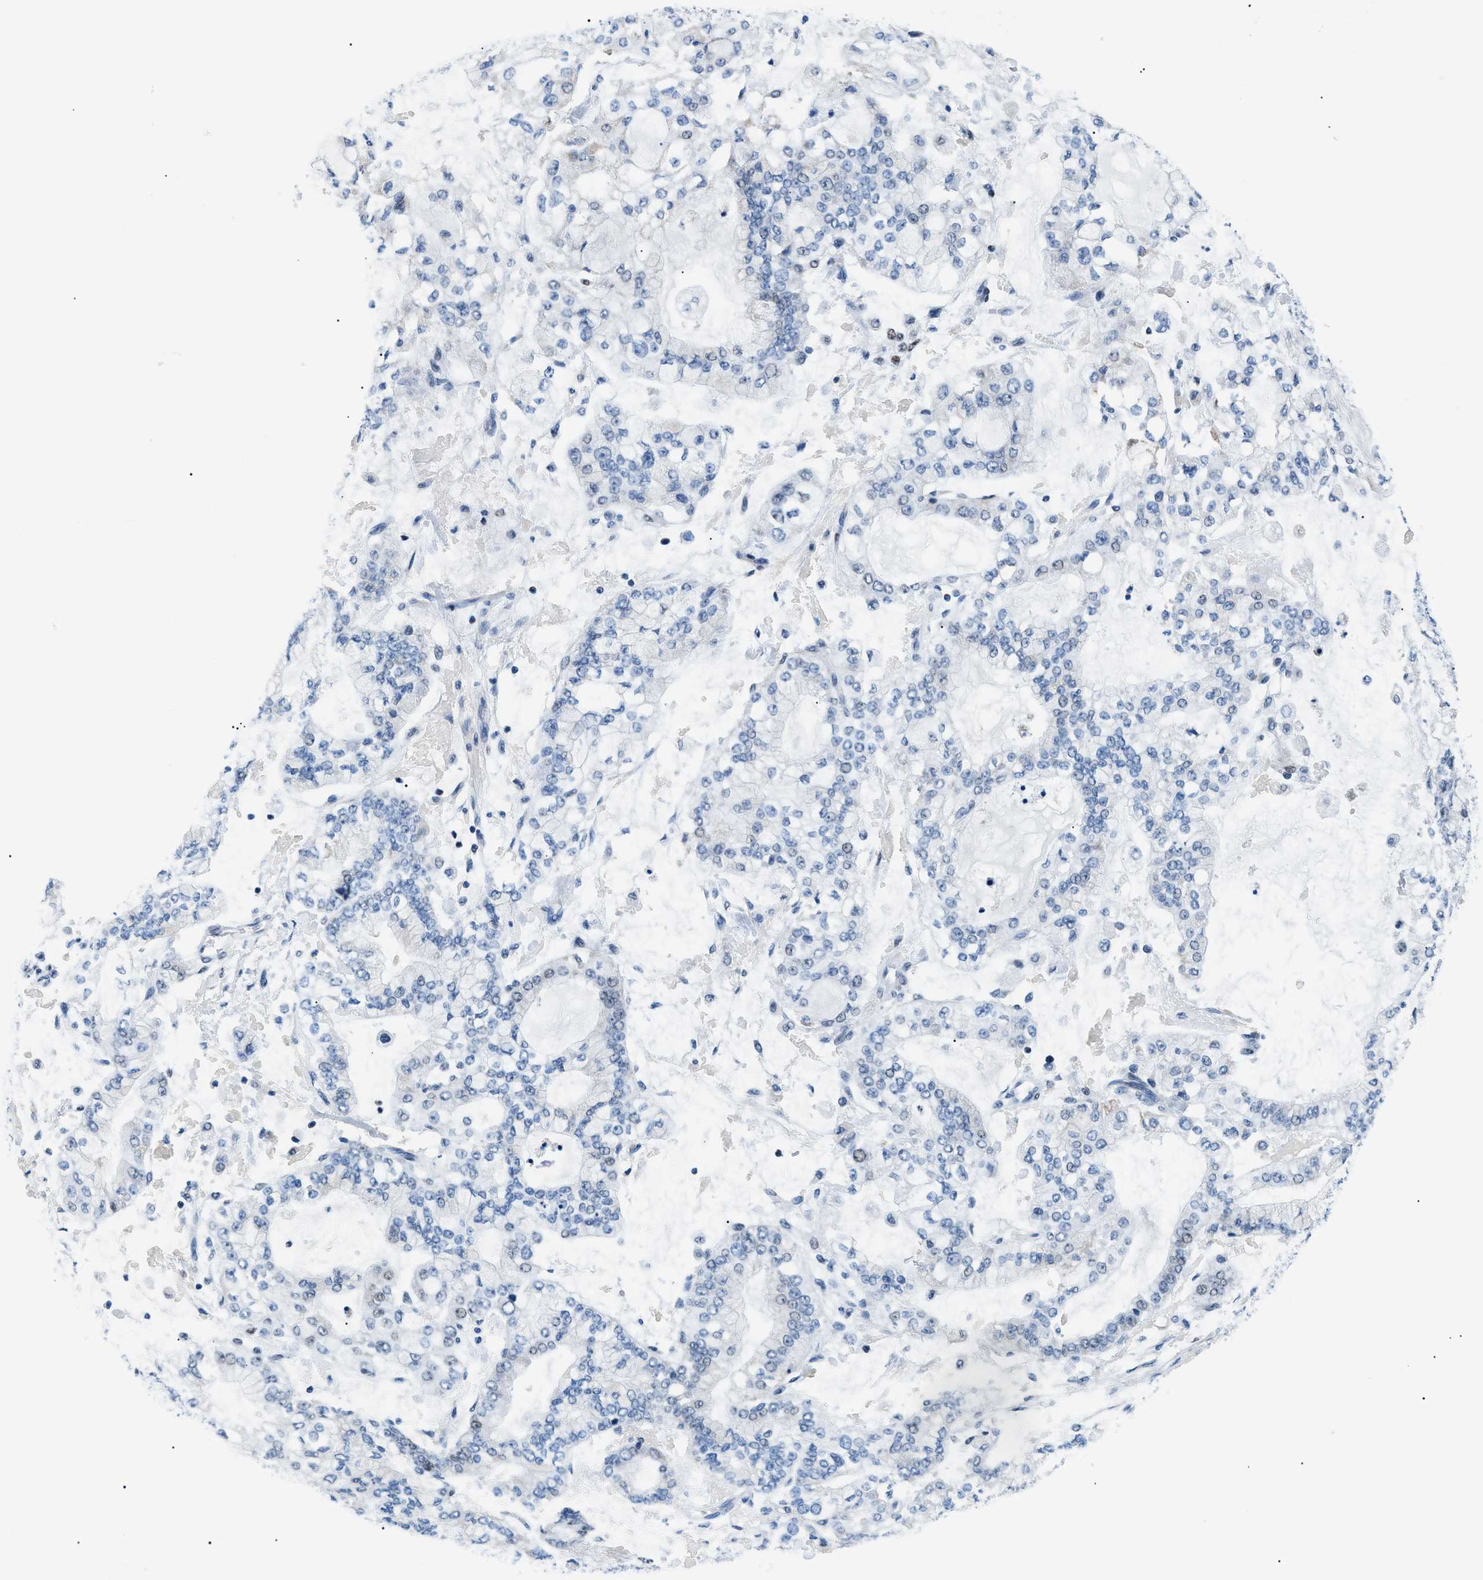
{"staining": {"intensity": "weak", "quantity": "<25%", "location": "nuclear"}, "tissue": "stomach cancer", "cell_type": "Tumor cells", "image_type": "cancer", "snomed": [{"axis": "morphology", "description": "Normal tissue, NOS"}, {"axis": "morphology", "description": "Adenocarcinoma, NOS"}, {"axis": "topography", "description": "Stomach, upper"}, {"axis": "topography", "description": "Stomach"}], "caption": "High power microscopy photomicrograph of an immunohistochemistry (IHC) histopathology image of adenocarcinoma (stomach), revealing no significant expression in tumor cells.", "gene": "SMARCC1", "patient": {"sex": "male", "age": 76}}